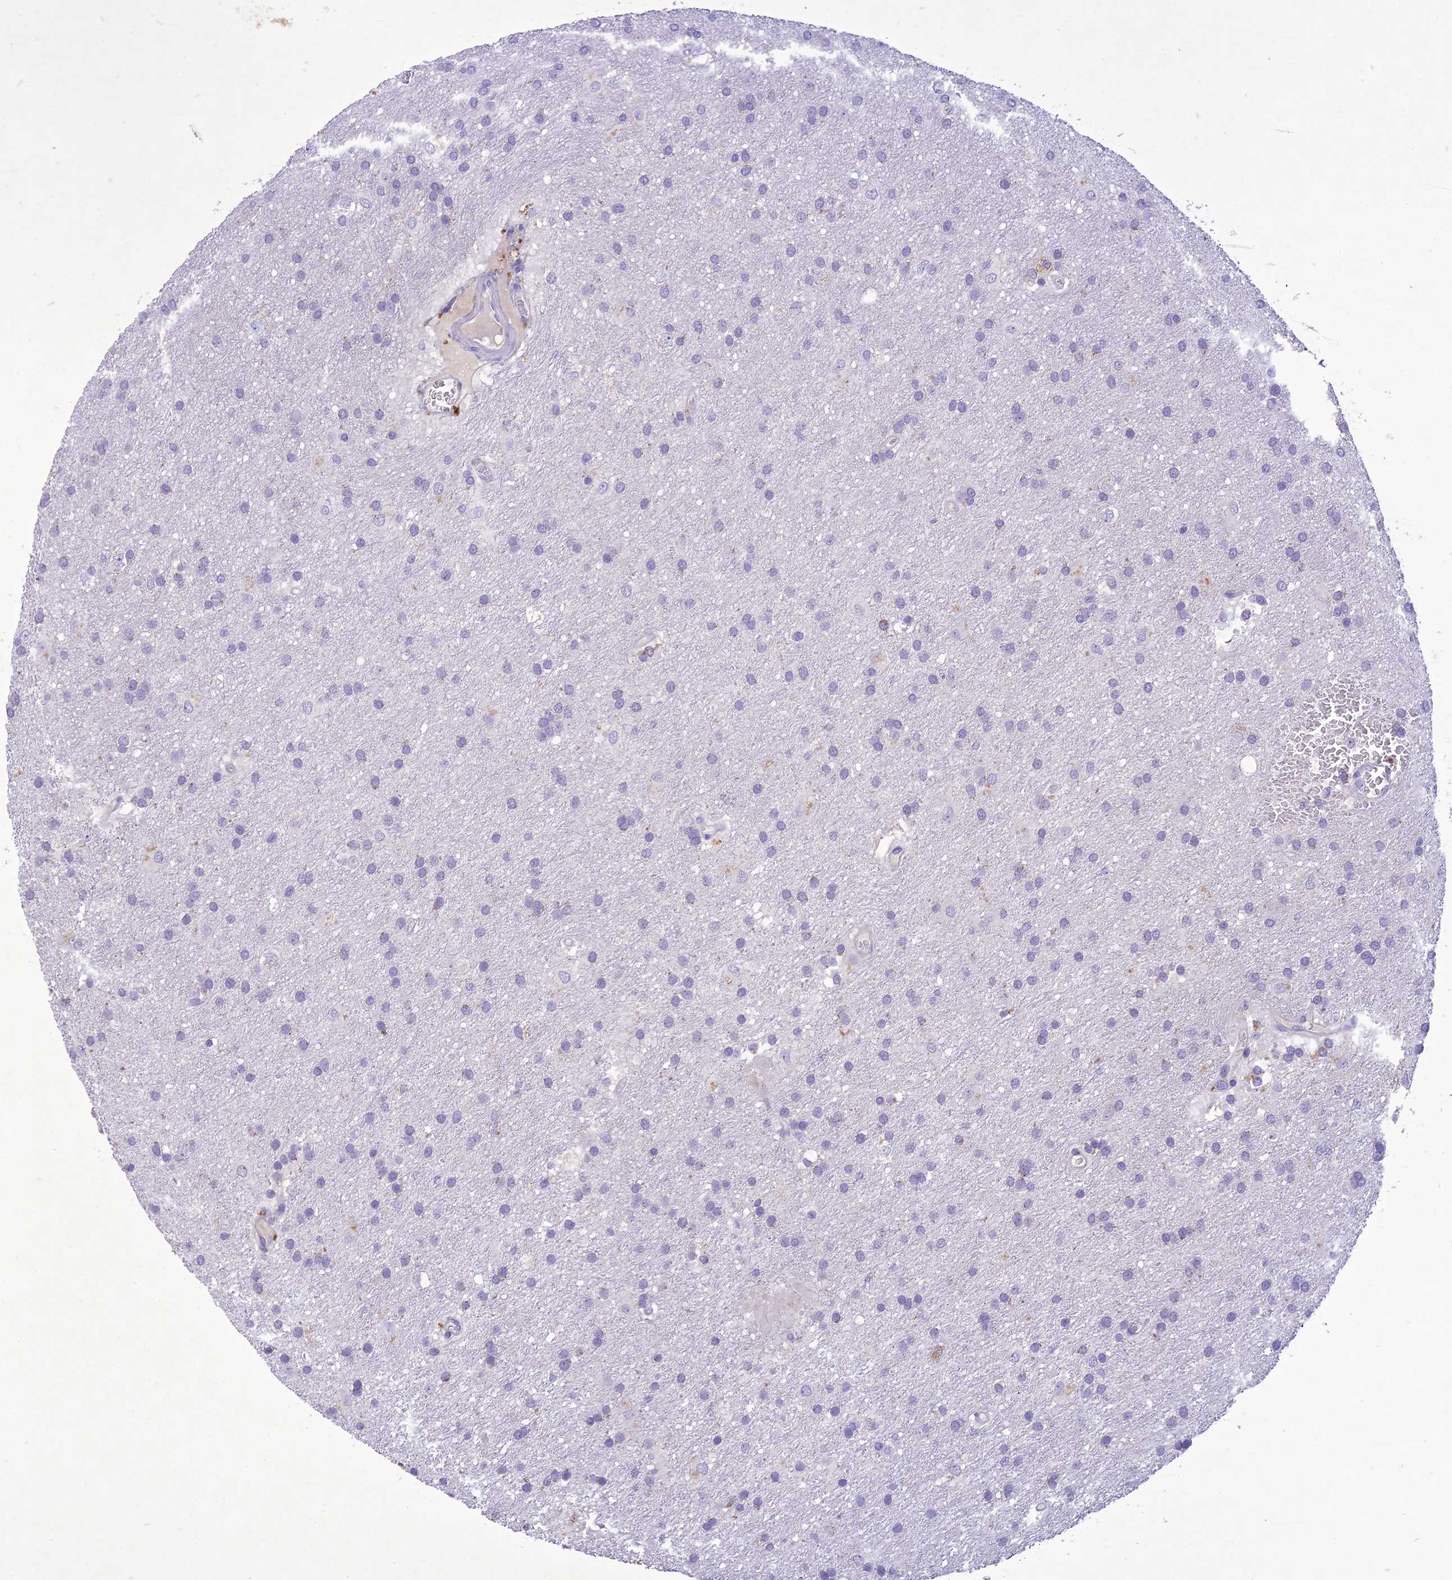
{"staining": {"intensity": "negative", "quantity": "none", "location": "none"}, "tissue": "glioma", "cell_type": "Tumor cells", "image_type": "cancer", "snomed": [{"axis": "morphology", "description": "Glioma, malignant, Low grade"}, {"axis": "topography", "description": "Brain"}], "caption": "Immunohistochemistry micrograph of neoplastic tissue: glioma stained with DAB (3,3'-diaminobenzidine) shows no significant protein expression in tumor cells. (IHC, brightfield microscopy, high magnification).", "gene": "SLC13A5", "patient": {"sex": "male", "age": 66}}